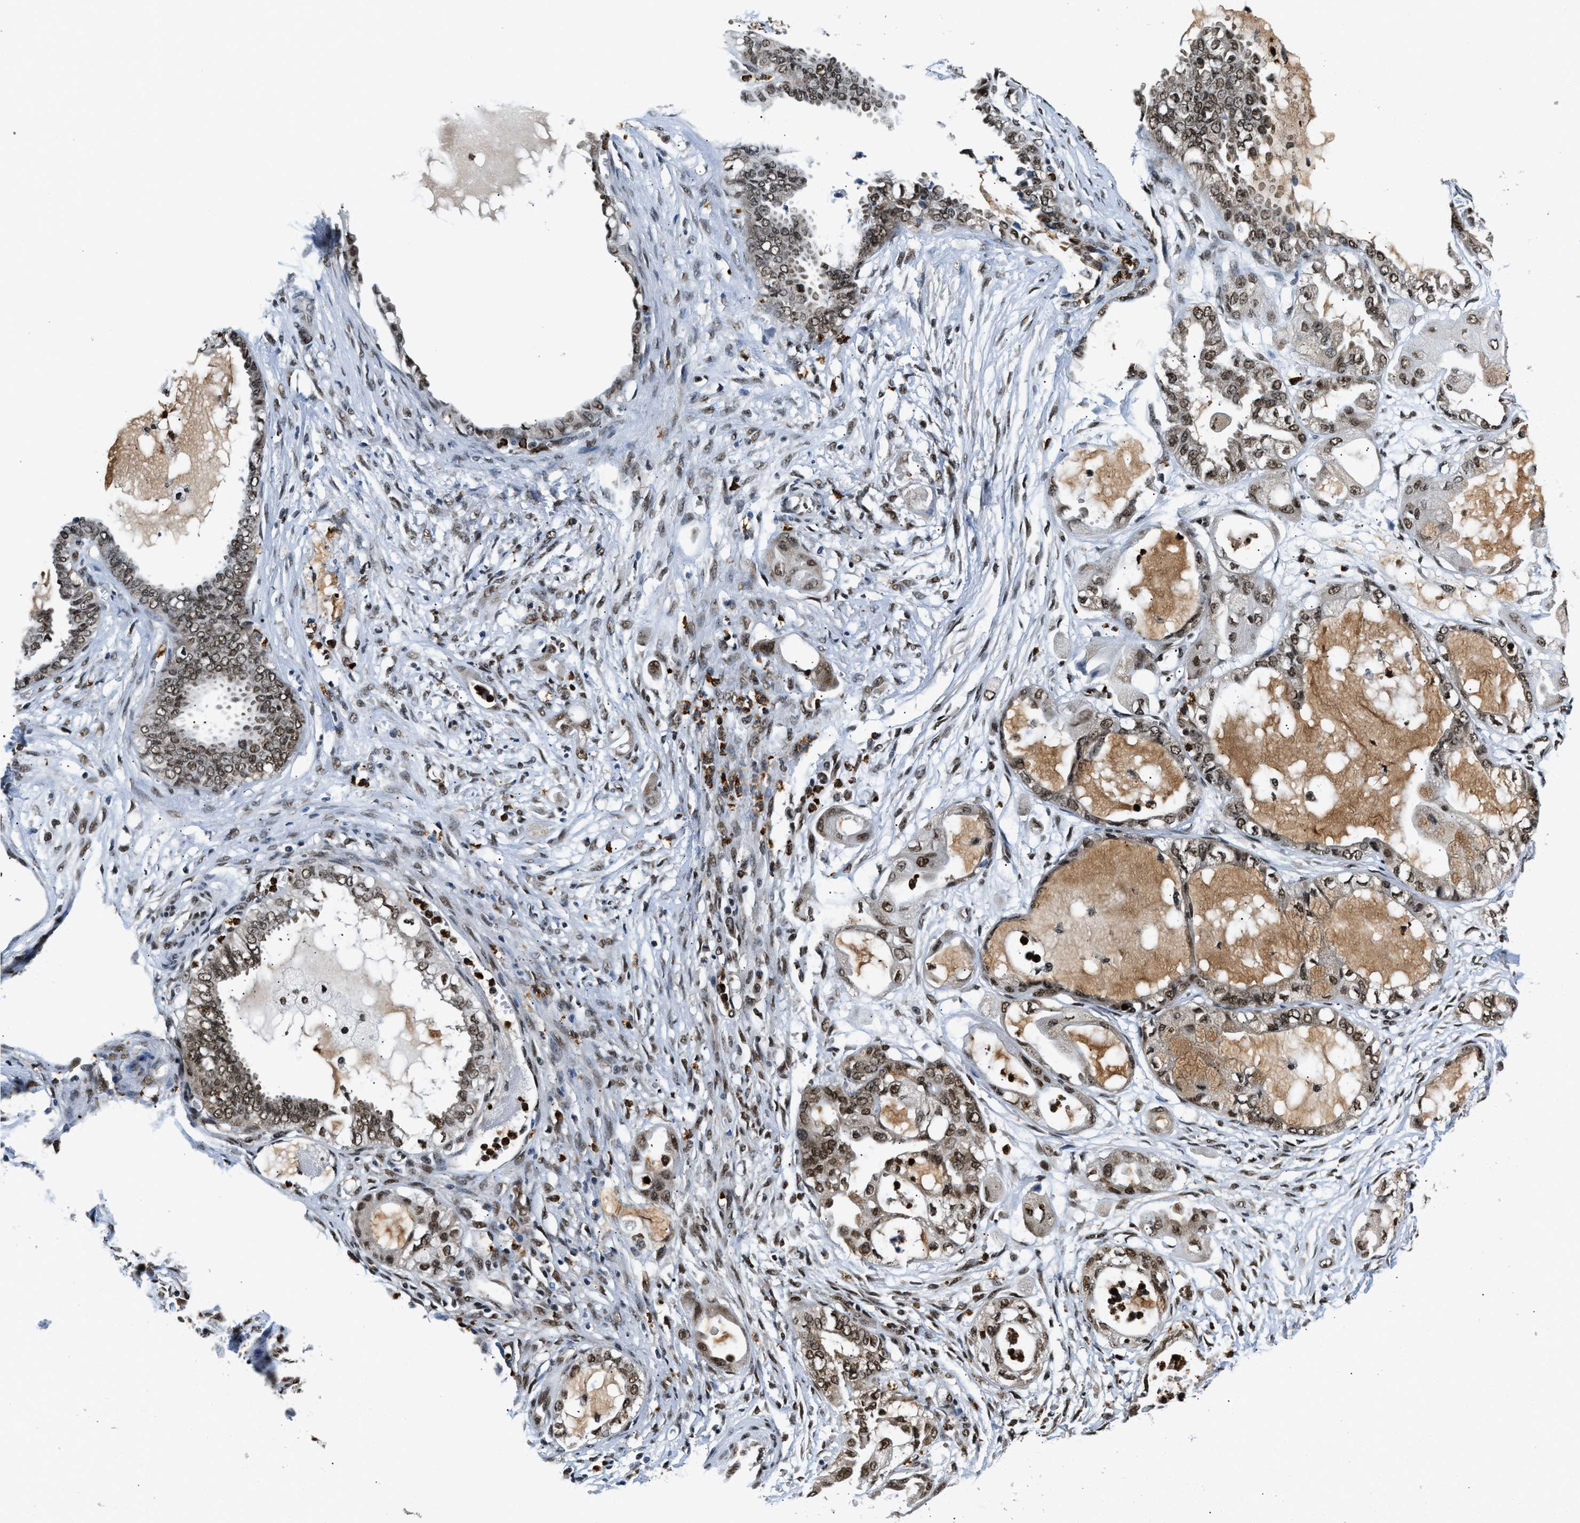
{"staining": {"intensity": "moderate", "quantity": ">75%", "location": "nuclear"}, "tissue": "ovarian cancer", "cell_type": "Tumor cells", "image_type": "cancer", "snomed": [{"axis": "morphology", "description": "Carcinoma, NOS"}, {"axis": "morphology", "description": "Carcinoma, endometroid"}, {"axis": "topography", "description": "Ovary"}], "caption": "DAB immunohistochemical staining of human carcinoma (ovarian) exhibits moderate nuclear protein staining in about >75% of tumor cells.", "gene": "CCNDBP1", "patient": {"sex": "female", "age": 50}}